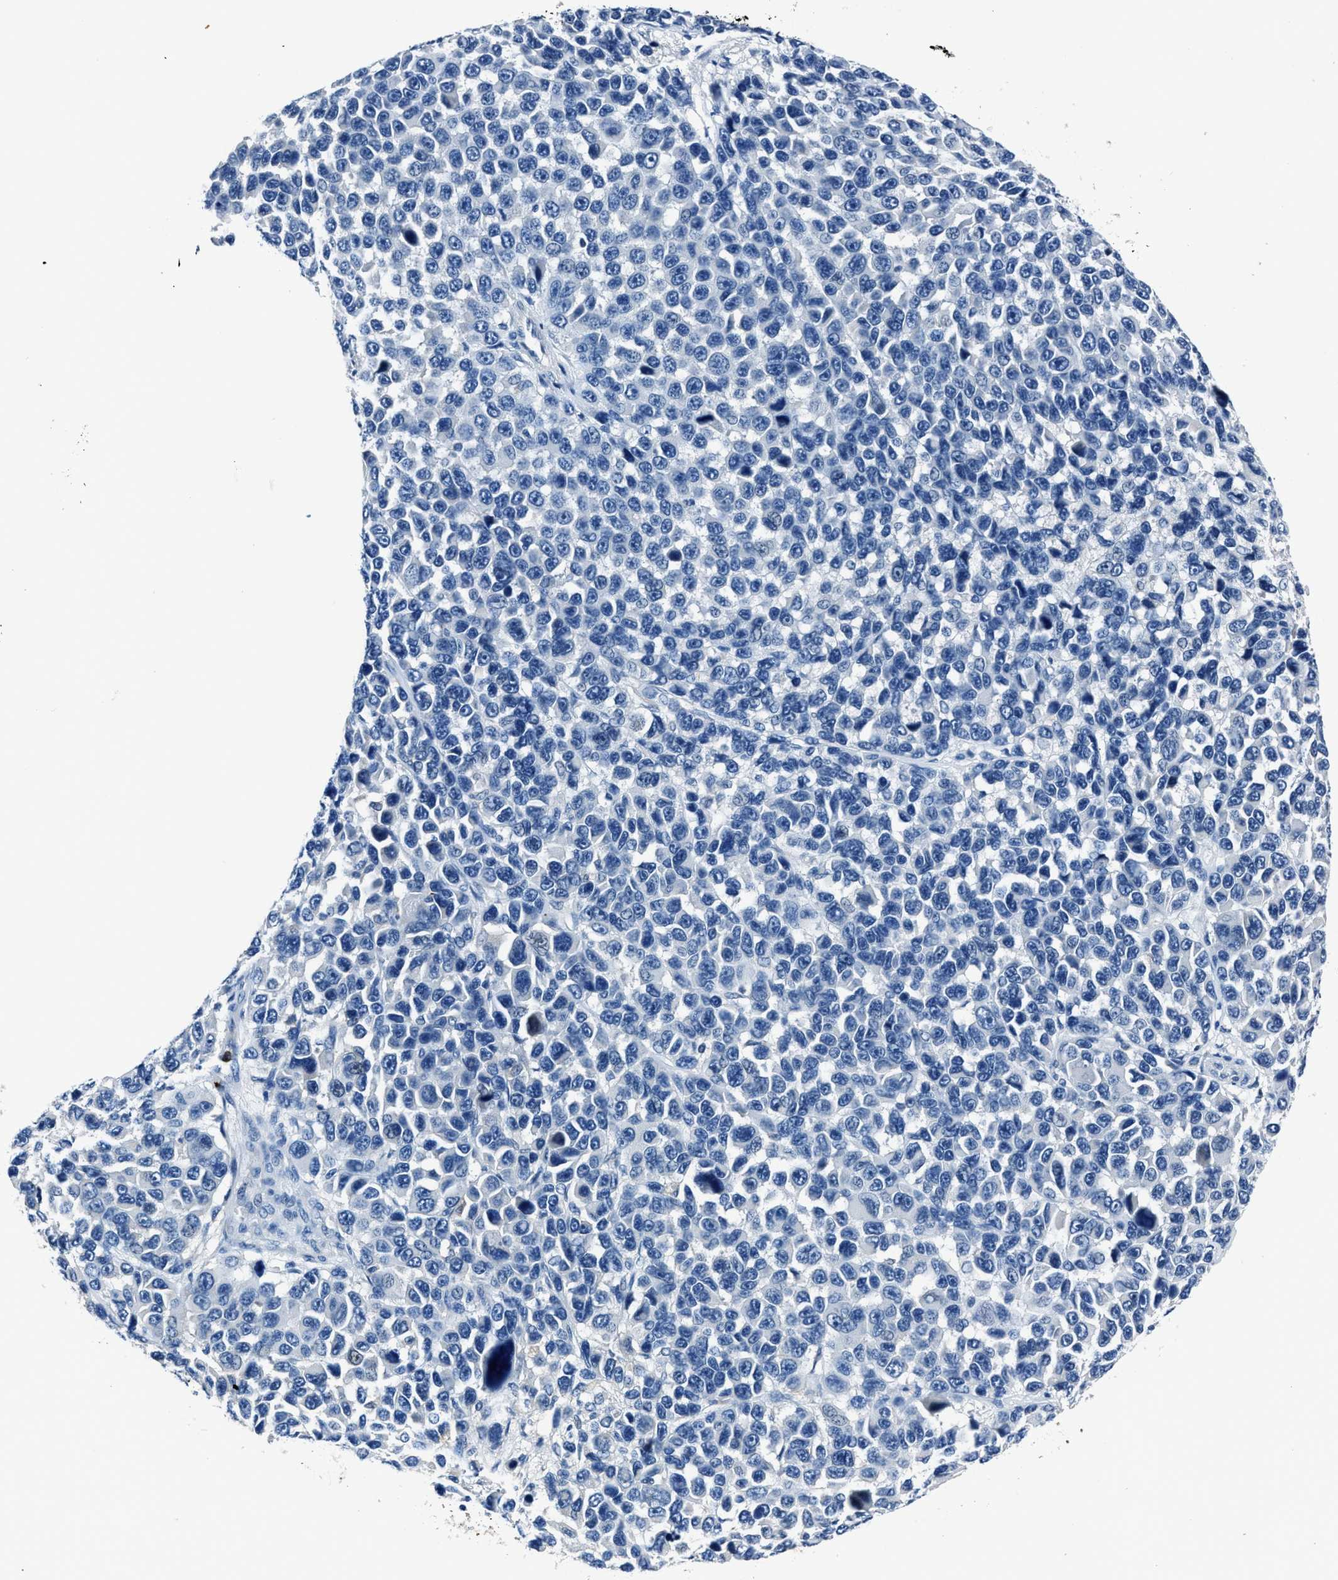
{"staining": {"intensity": "negative", "quantity": "none", "location": "none"}, "tissue": "melanoma", "cell_type": "Tumor cells", "image_type": "cancer", "snomed": [{"axis": "morphology", "description": "Malignant melanoma, NOS"}, {"axis": "topography", "description": "Skin"}], "caption": "Immunohistochemistry photomicrograph of human melanoma stained for a protein (brown), which reveals no positivity in tumor cells. (IHC, brightfield microscopy, high magnification).", "gene": "FGL2", "patient": {"sex": "male", "age": 53}}